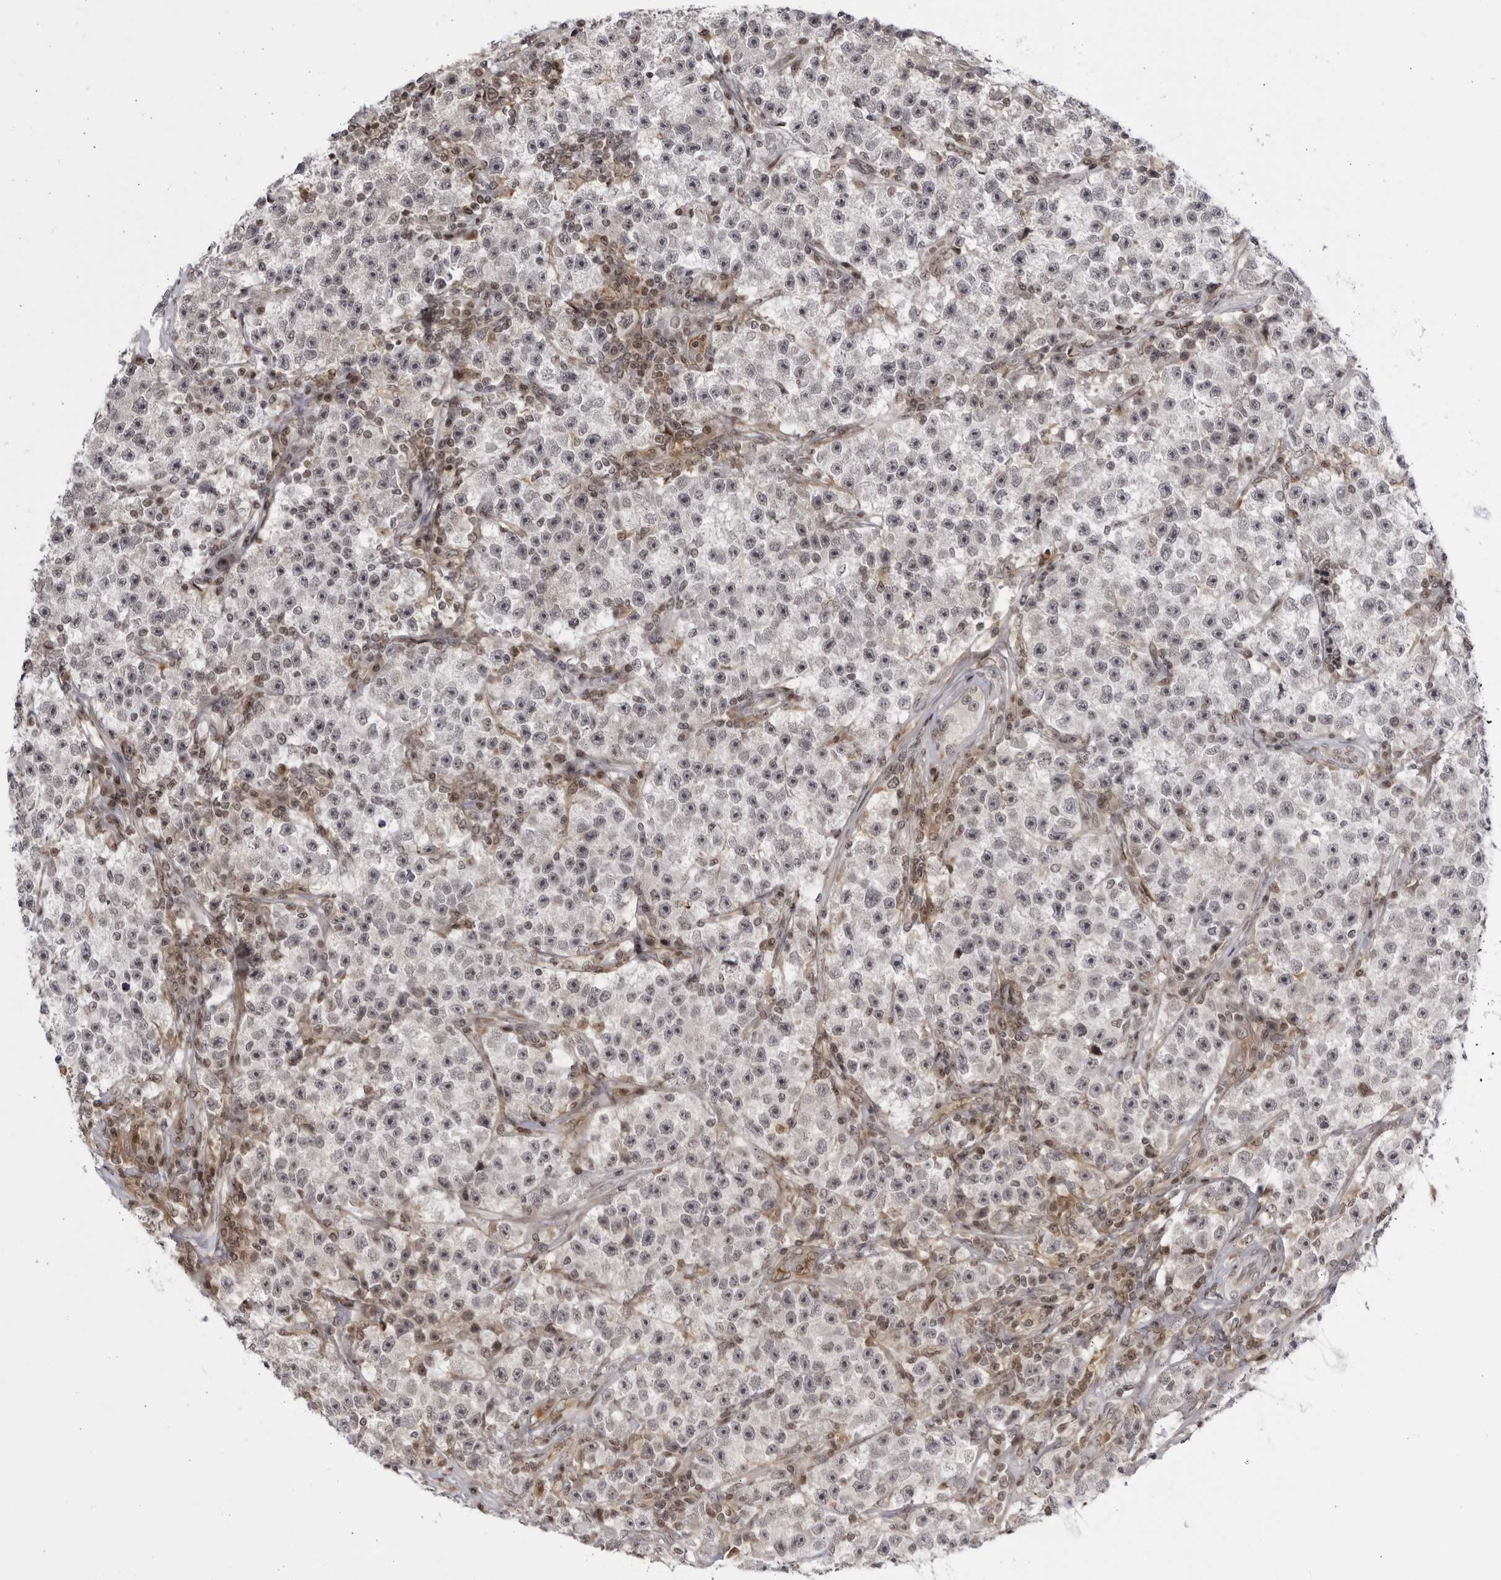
{"staining": {"intensity": "negative", "quantity": "none", "location": "none"}, "tissue": "testis cancer", "cell_type": "Tumor cells", "image_type": "cancer", "snomed": [{"axis": "morphology", "description": "Seminoma, NOS"}, {"axis": "topography", "description": "Testis"}], "caption": "Testis seminoma was stained to show a protein in brown. There is no significant positivity in tumor cells. The staining was performed using DAB (3,3'-diaminobenzidine) to visualize the protein expression in brown, while the nuclei were stained in blue with hematoxylin (Magnification: 20x).", "gene": "DTL", "patient": {"sex": "male", "age": 22}}